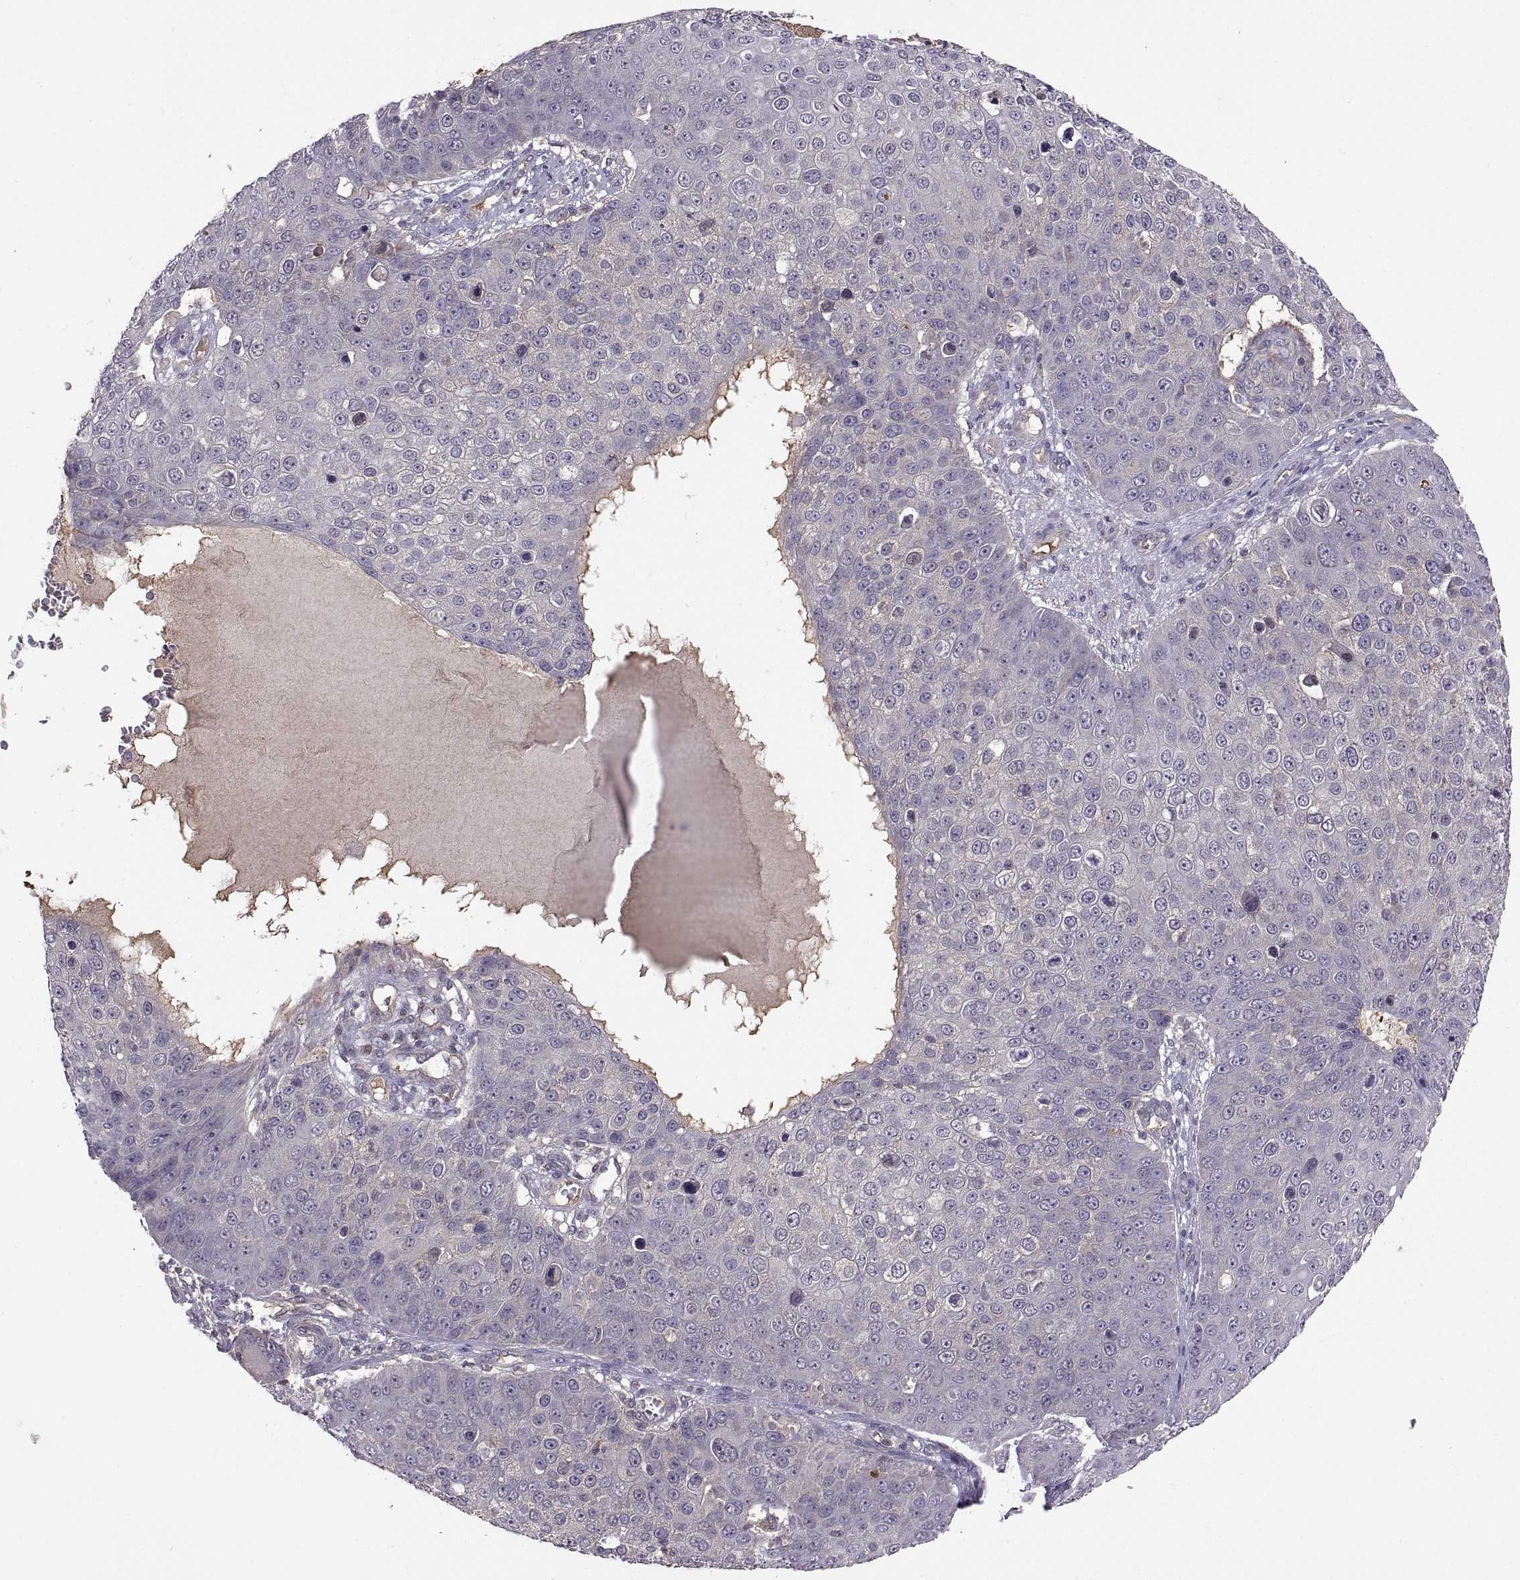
{"staining": {"intensity": "negative", "quantity": "none", "location": "none"}, "tissue": "skin cancer", "cell_type": "Tumor cells", "image_type": "cancer", "snomed": [{"axis": "morphology", "description": "Squamous cell carcinoma, NOS"}, {"axis": "topography", "description": "Skin"}], "caption": "Human skin cancer stained for a protein using immunohistochemistry displays no positivity in tumor cells.", "gene": "NMNAT2", "patient": {"sex": "male", "age": 71}}